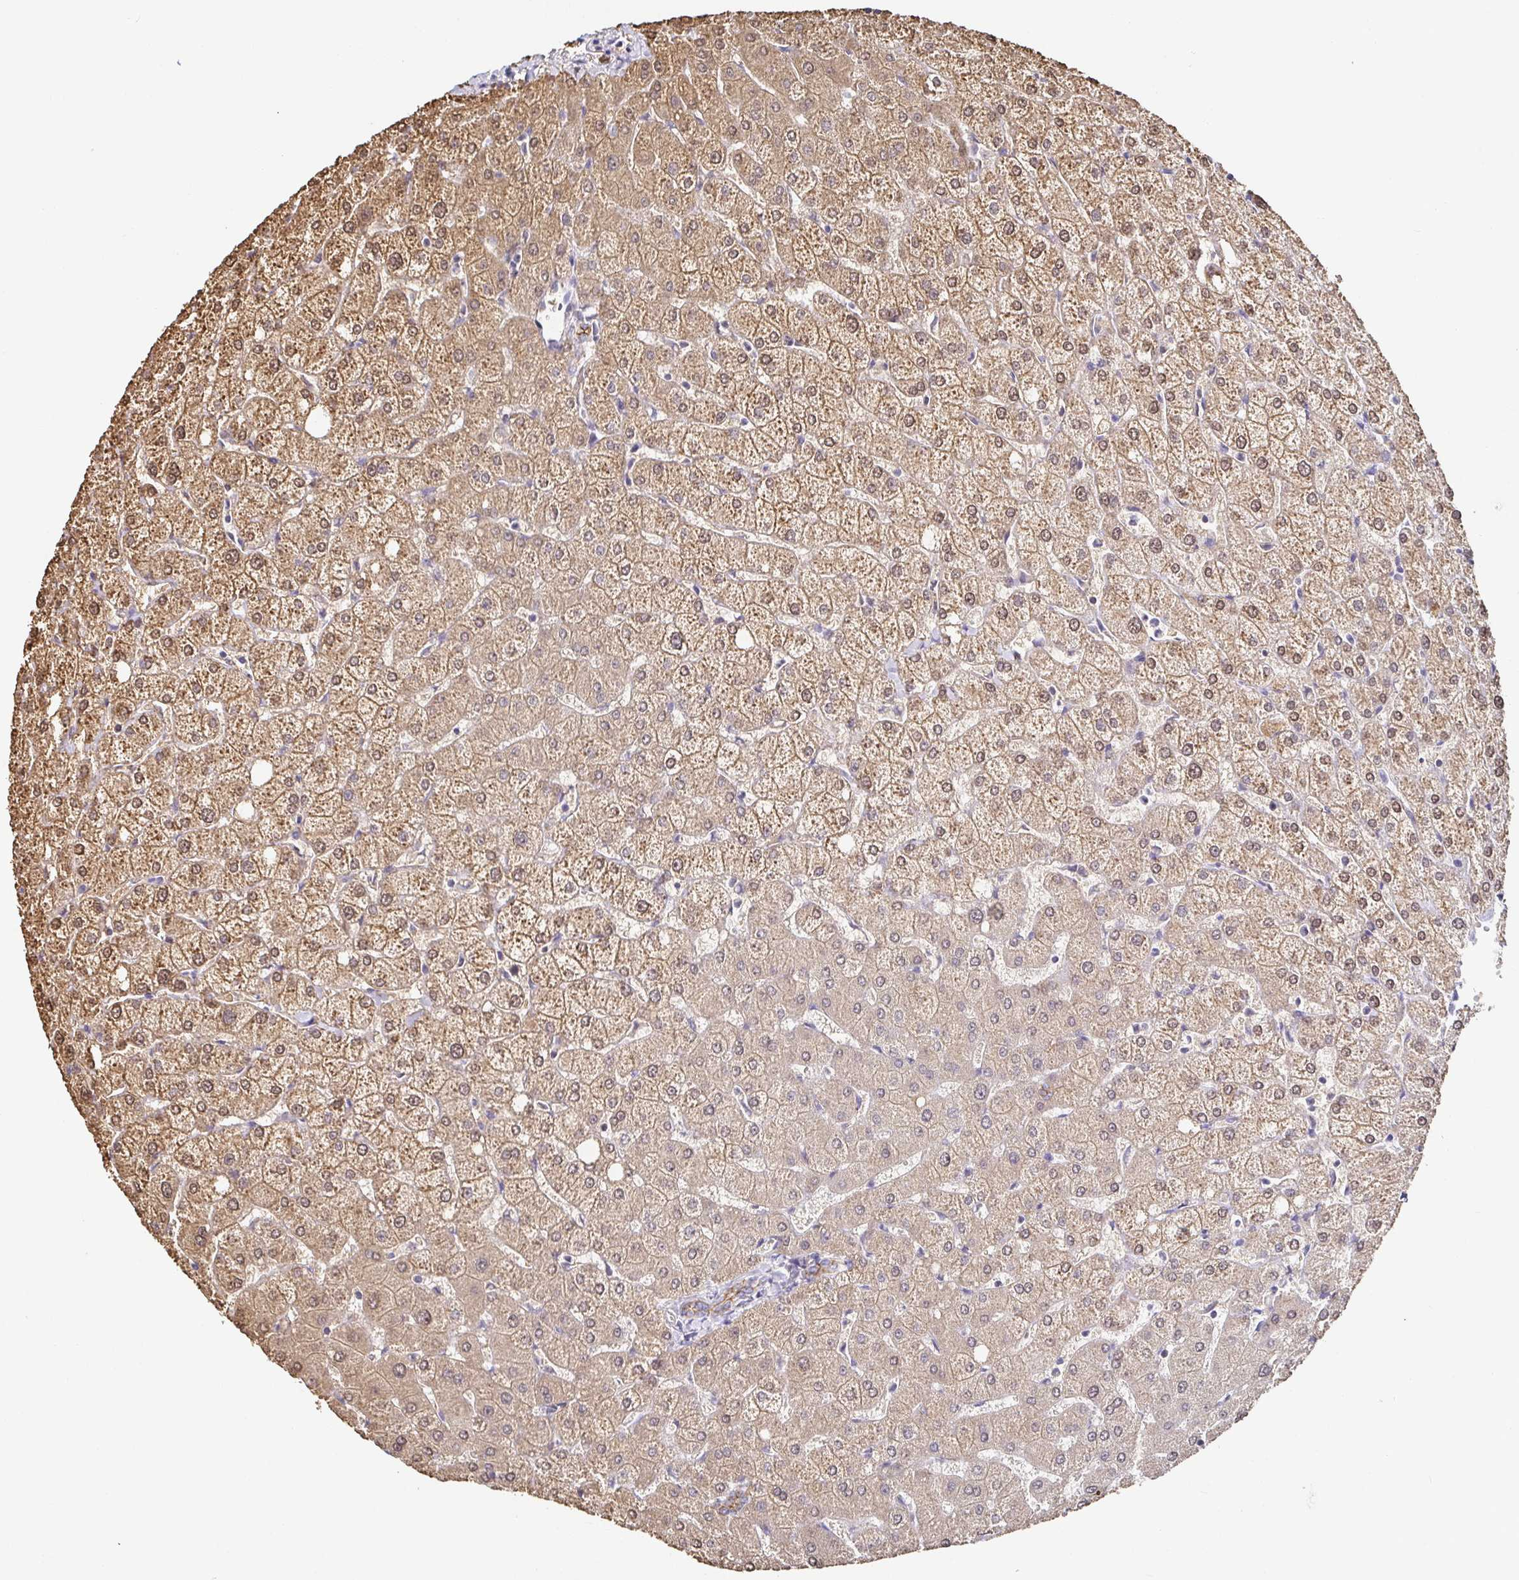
{"staining": {"intensity": "weak", "quantity": "<25%", "location": "cytoplasmic/membranous,nuclear"}, "tissue": "liver", "cell_type": "Cholangiocytes", "image_type": "normal", "snomed": [{"axis": "morphology", "description": "Normal tissue, NOS"}, {"axis": "topography", "description": "Liver"}], "caption": "Immunohistochemistry micrograph of benign human liver stained for a protein (brown), which reveals no staining in cholangiocytes.", "gene": "PIWIL3", "patient": {"sex": "female", "age": 54}}